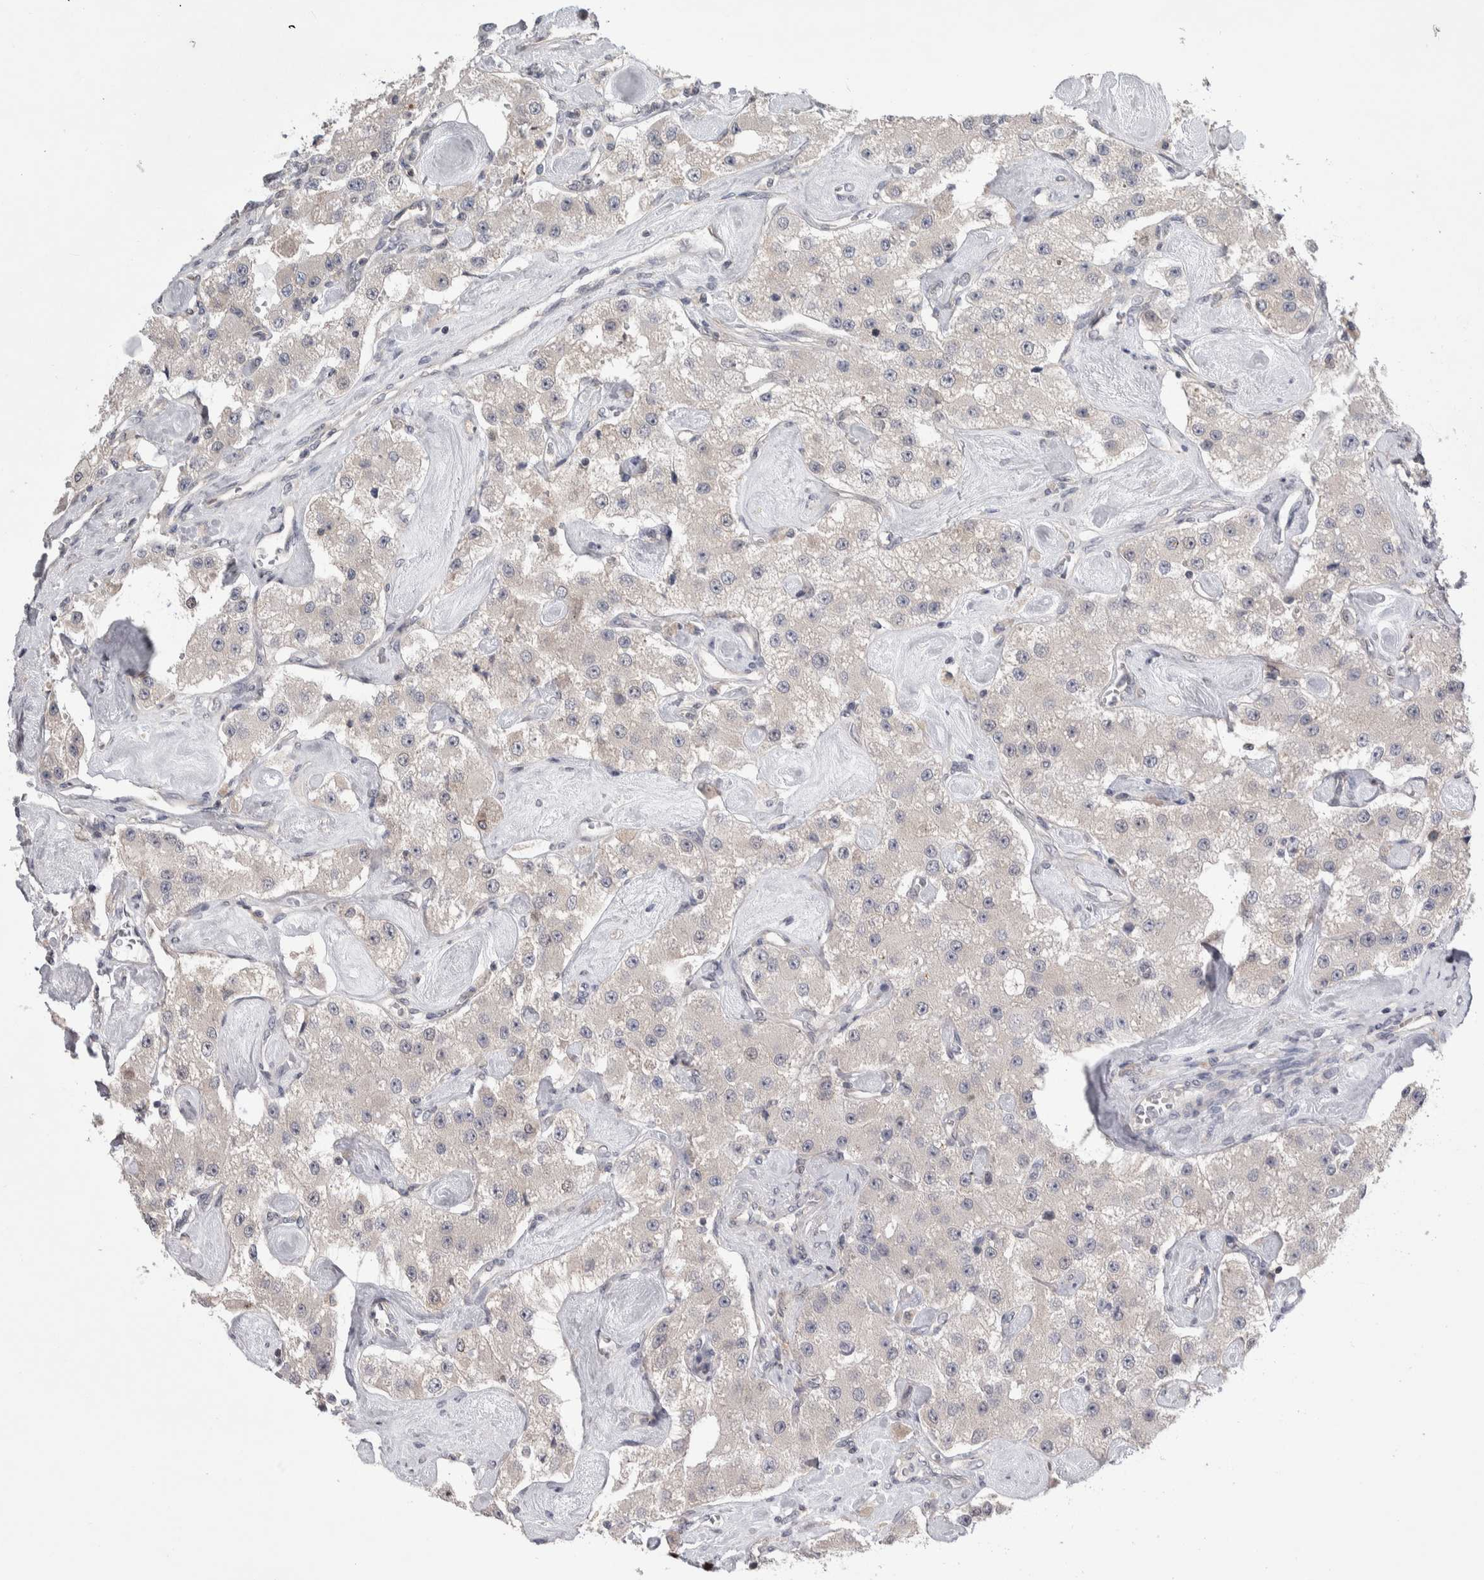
{"staining": {"intensity": "negative", "quantity": "none", "location": "none"}, "tissue": "carcinoid", "cell_type": "Tumor cells", "image_type": "cancer", "snomed": [{"axis": "morphology", "description": "Carcinoid, malignant, NOS"}, {"axis": "topography", "description": "Pancreas"}], "caption": "A histopathology image of human carcinoid (malignant) is negative for staining in tumor cells.", "gene": "TAX1BP1", "patient": {"sex": "male", "age": 41}}